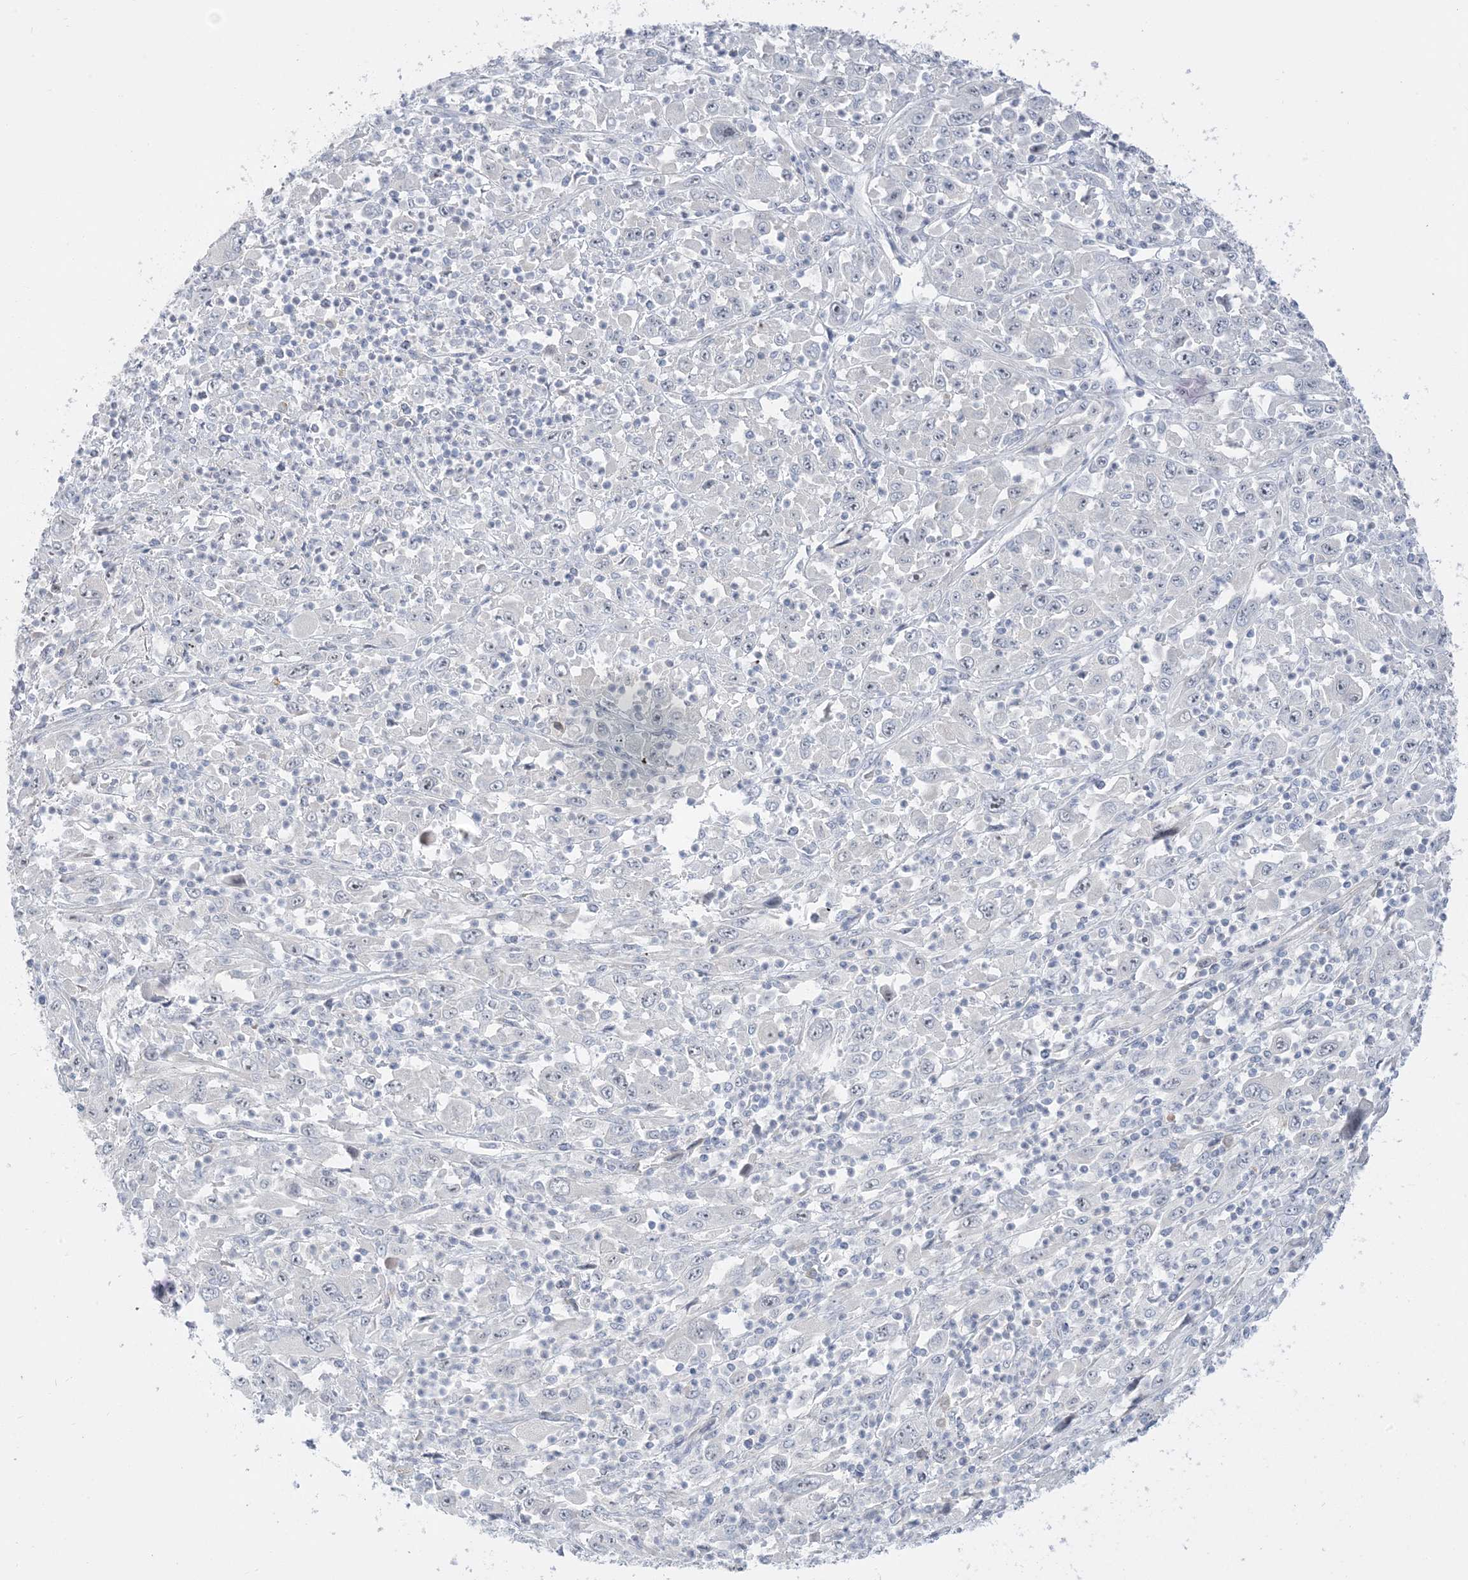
{"staining": {"intensity": "negative", "quantity": "none", "location": "none"}, "tissue": "melanoma", "cell_type": "Tumor cells", "image_type": "cancer", "snomed": [{"axis": "morphology", "description": "Malignant melanoma, Metastatic site"}, {"axis": "topography", "description": "Skin"}], "caption": "Malignant melanoma (metastatic site) was stained to show a protein in brown. There is no significant positivity in tumor cells. (Stains: DAB (3,3'-diaminobenzidine) immunohistochemistry with hematoxylin counter stain, Microscopy: brightfield microscopy at high magnification).", "gene": "IL36B", "patient": {"sex": "female", "age": 56}}